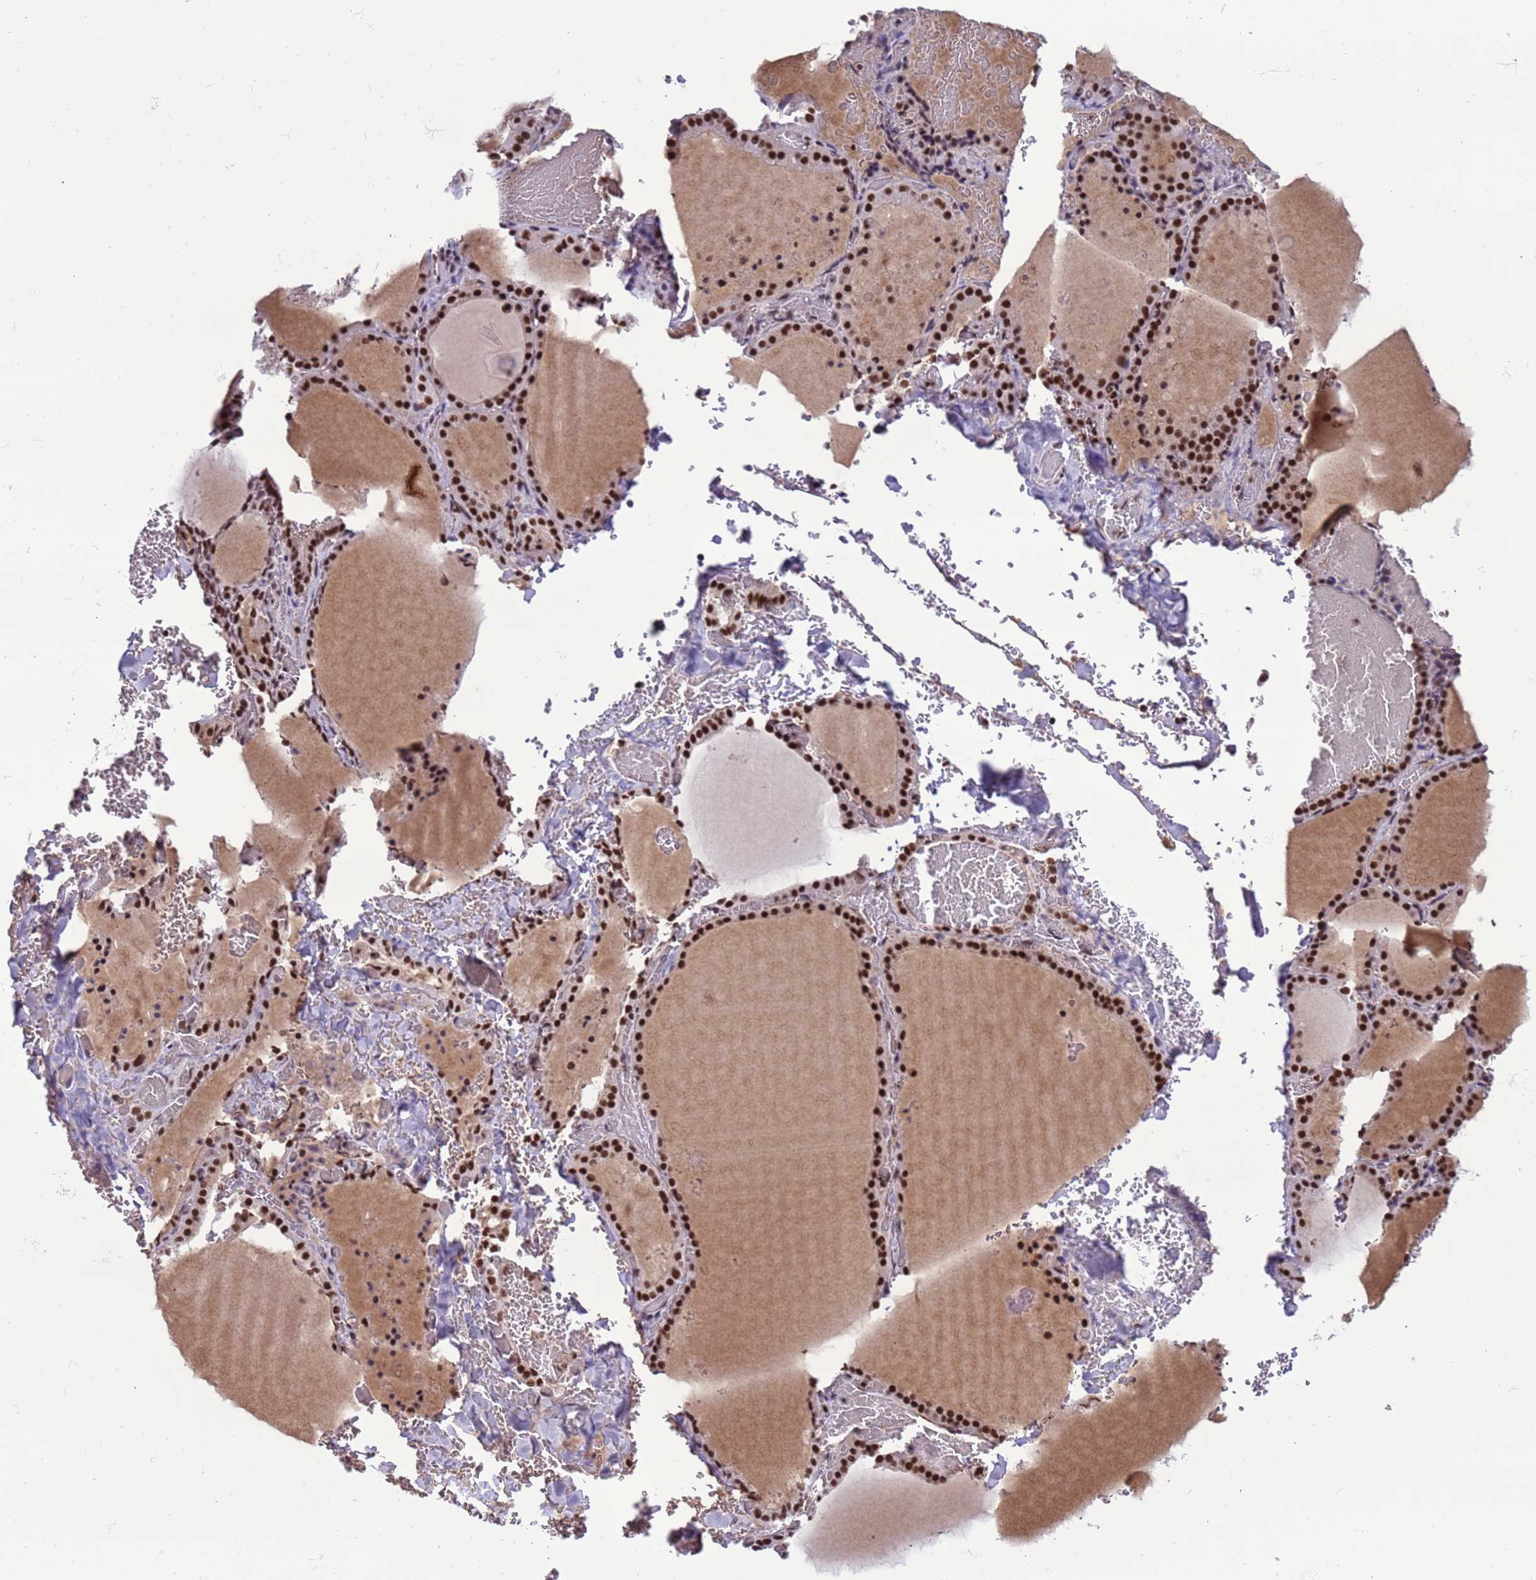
{"staining": {"intensity": "strong", "quantity": ">75%", "location": "cytoplasmic/membranous,nuclear"}, "tissue": "thyroid gland", "cell_type": "Glandular cells", "image_type": "normal", "snomed": [{"axis": "morphology", "description": "Normal tissue, NOS"}, {"axis": "topography", "description": "Thyroid gland"}], "caption": "Thyroid gland stained with a brown dye displays strong cytoplasmic/membranous,nuclear positive staining in about >75% of glandular cells.", "gene": "SRRT", "patient": {"sex": "female", "age": 39}}